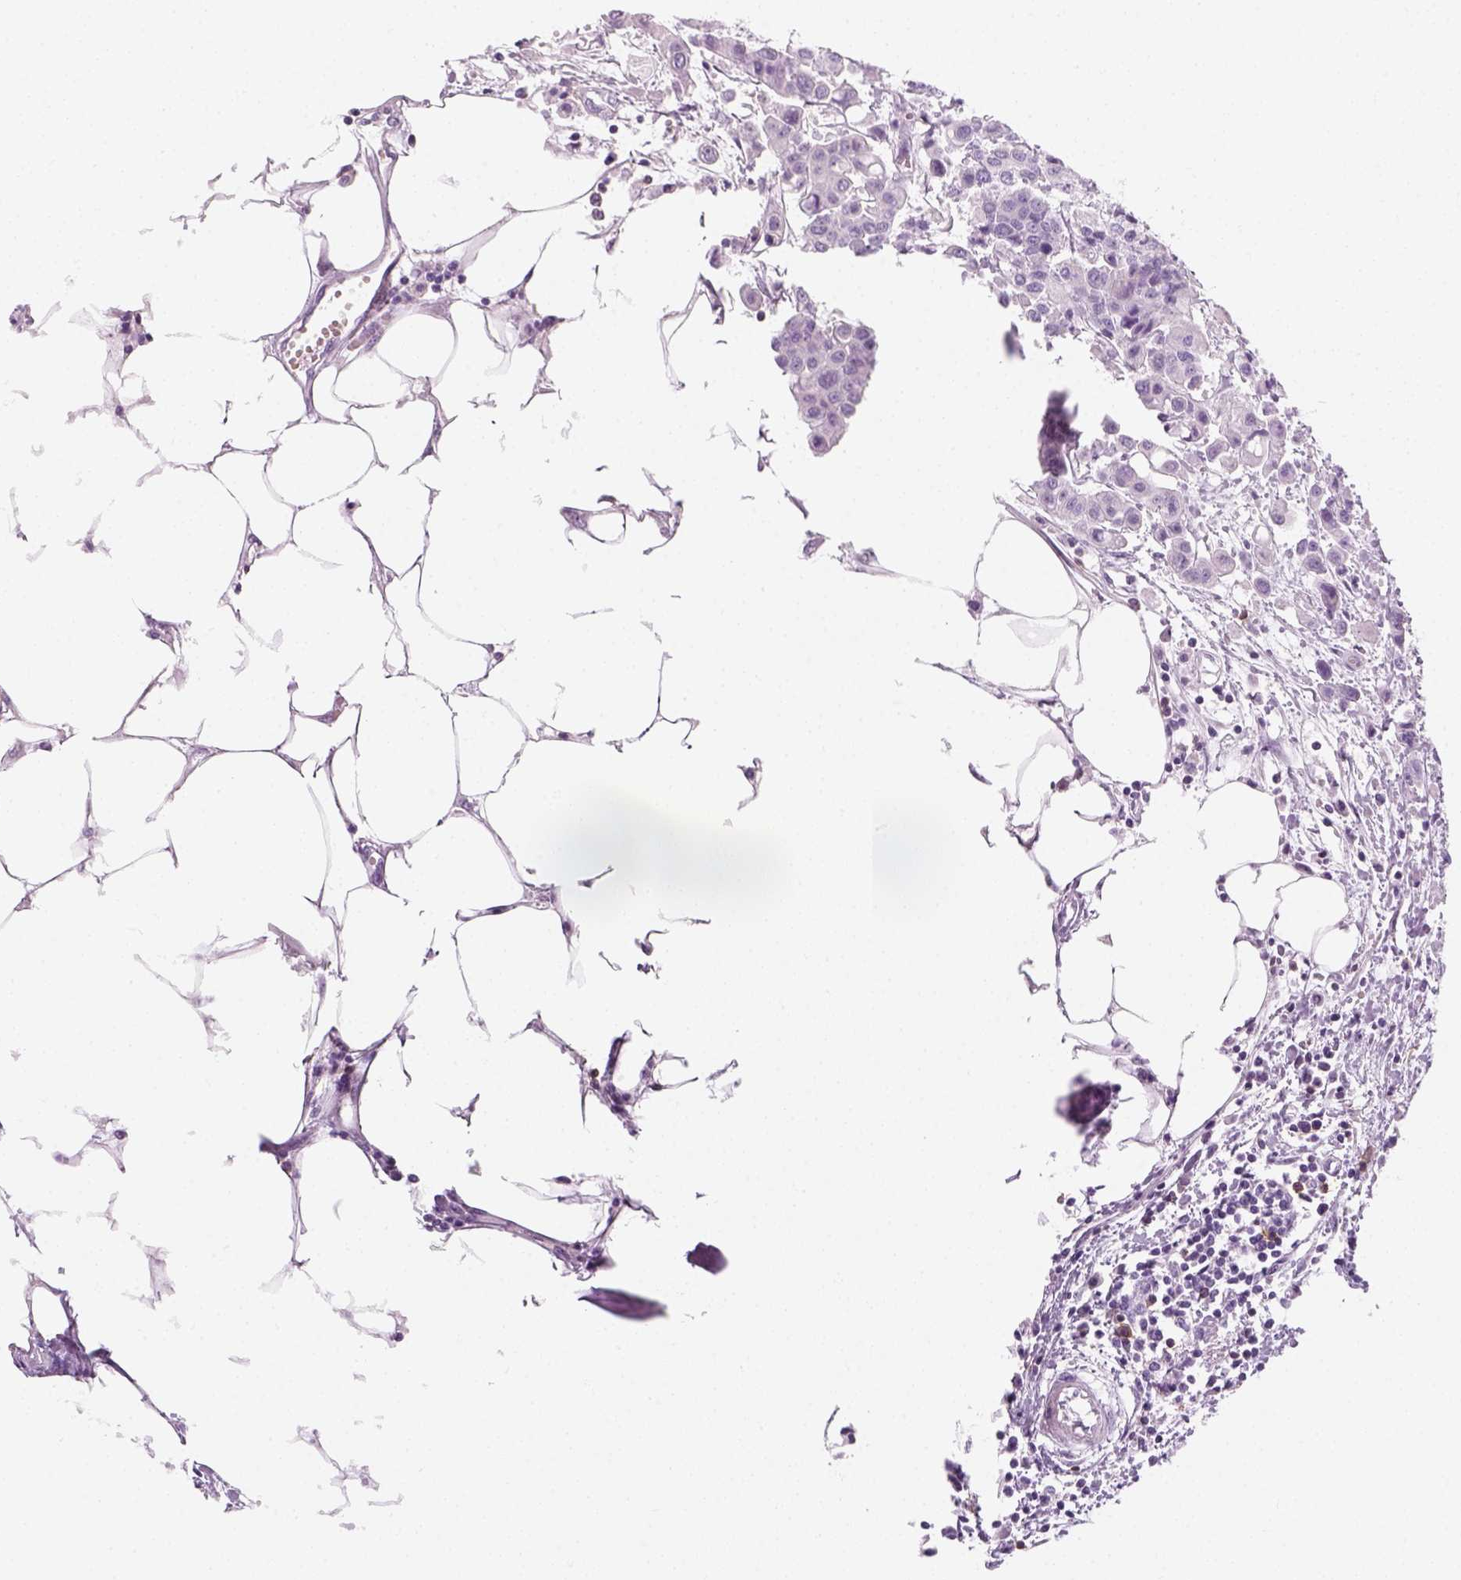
{"staining": {"intensity": "negative", "quantity": "none", "location": "none"}, "tissue": "carcinoid", "cell_type": "Tumor cells", "image_type": "cancer", "snomed": [{"axis": "morphology", "description": "Carcinoid, malignant, NOS"}, {"axis": "topography", "description": "Colon"}], "caption": "IHC image of neoplastic tissue: malignant carcinoid stained with DAB (3,3'-diaminobenzidine) reveals no significant protein staining in tumor cells. (DAB (3,3'-diaminobenzidine) immunohistochemistry (IHC) visualized using brightfield microscopy, high magnification).", "gene": "AQP3", "patient": {"sex": "male", "age": 81}}